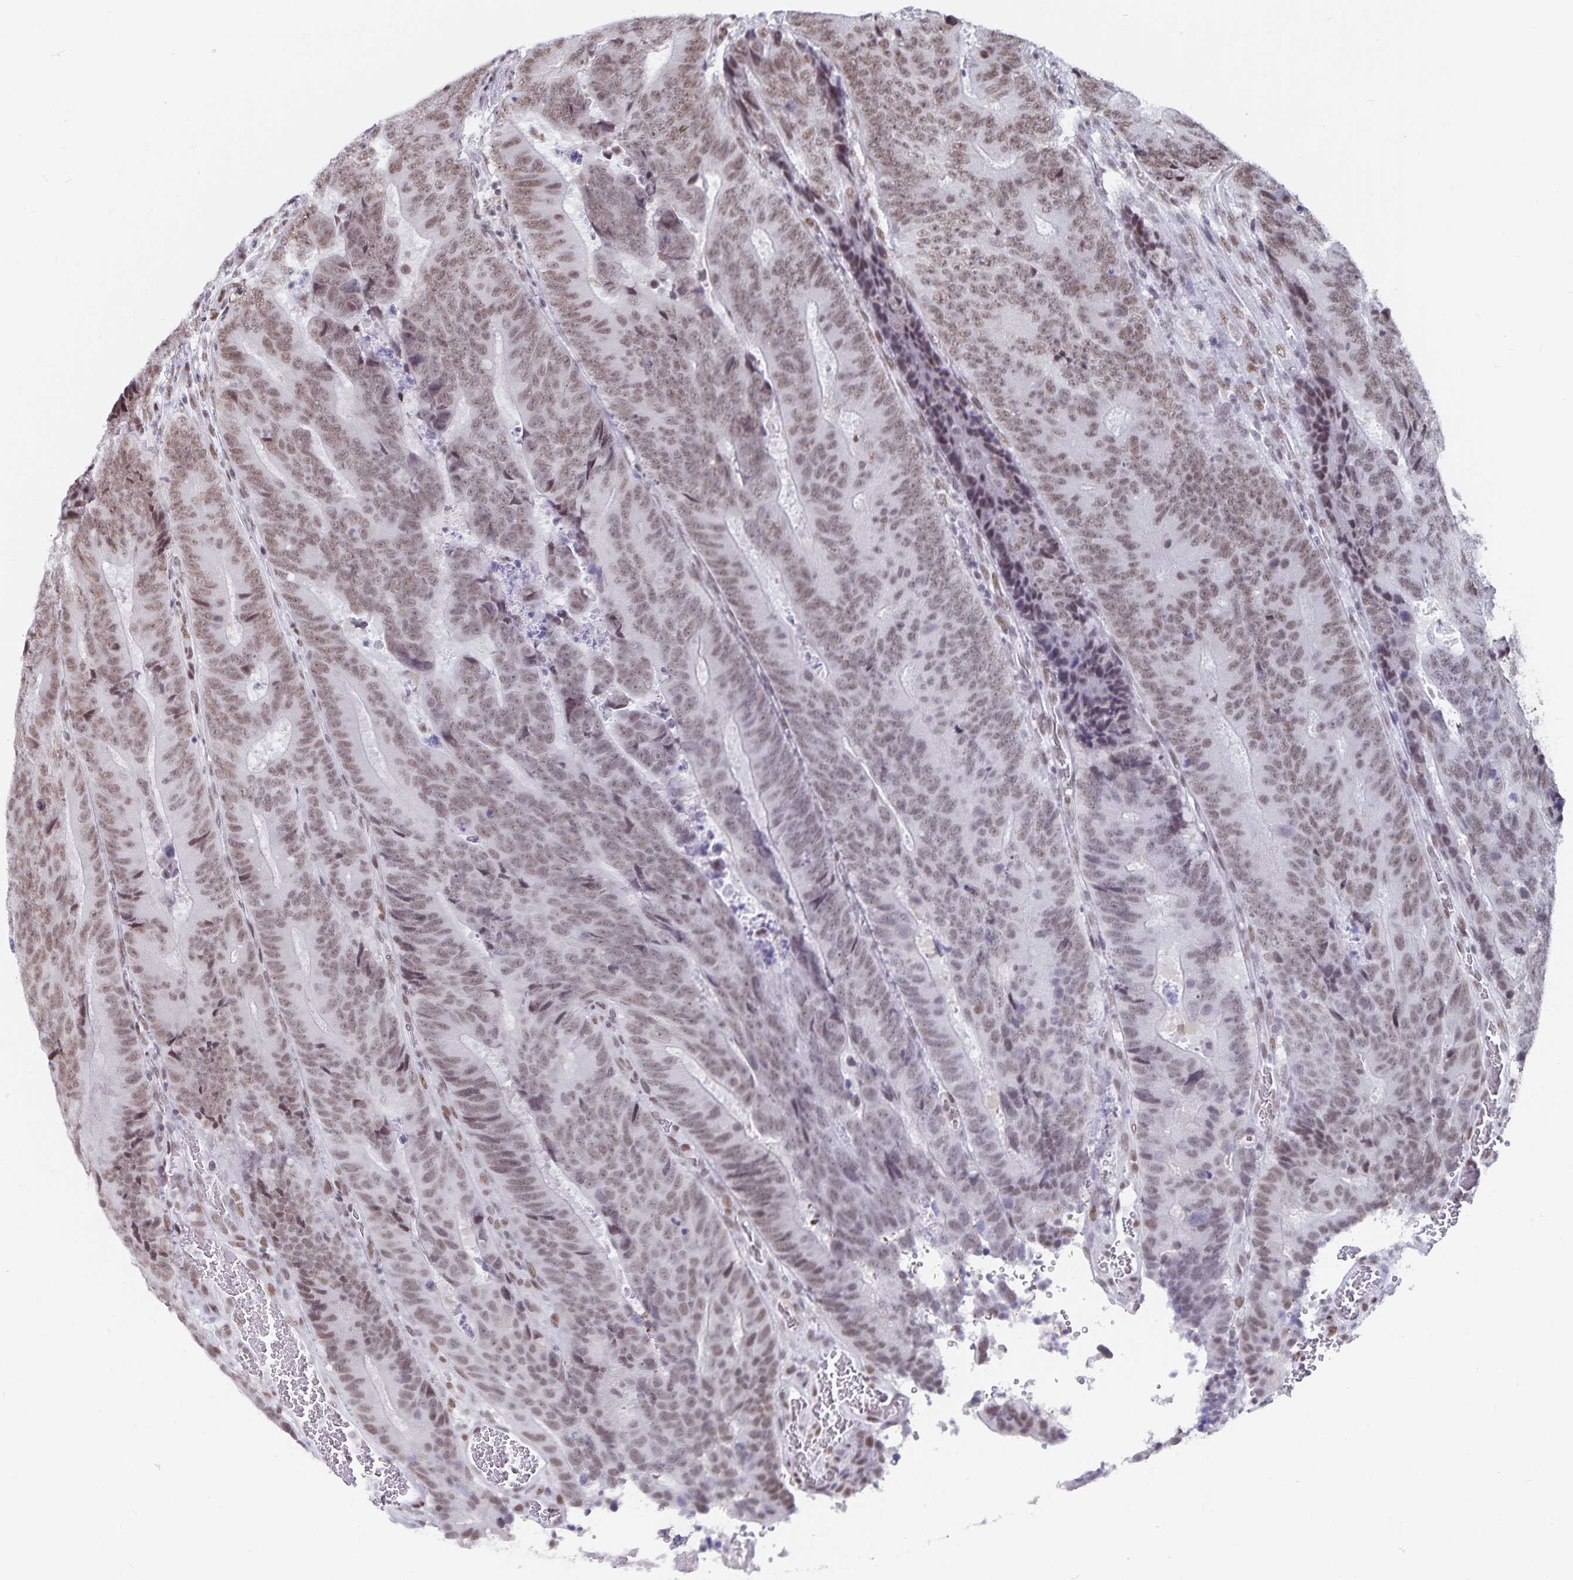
{"staining": {"intensity": "moderate", "quantity": ">75%", "location": "nuclear"}, "tissue": "colorectal cancer", "cell_type": "Tumor cells", "image_type": "cancer", "snomed": [{"axis": "morphology", "description": "Adenocarcinoma, NOS"}, {"axis": "topography", "description": "Colon"}], "caption": "IHC histopathology image of neoplastic tissue: human colorectal cancer stained using immunohistochemistry shows medium levels of moderate protein expression localized specifically in the nuclear of tumor cells, appearing as a nuclear brown color.", "gene": "PBX2", "patient": {"sex": "female", "age": 48}}